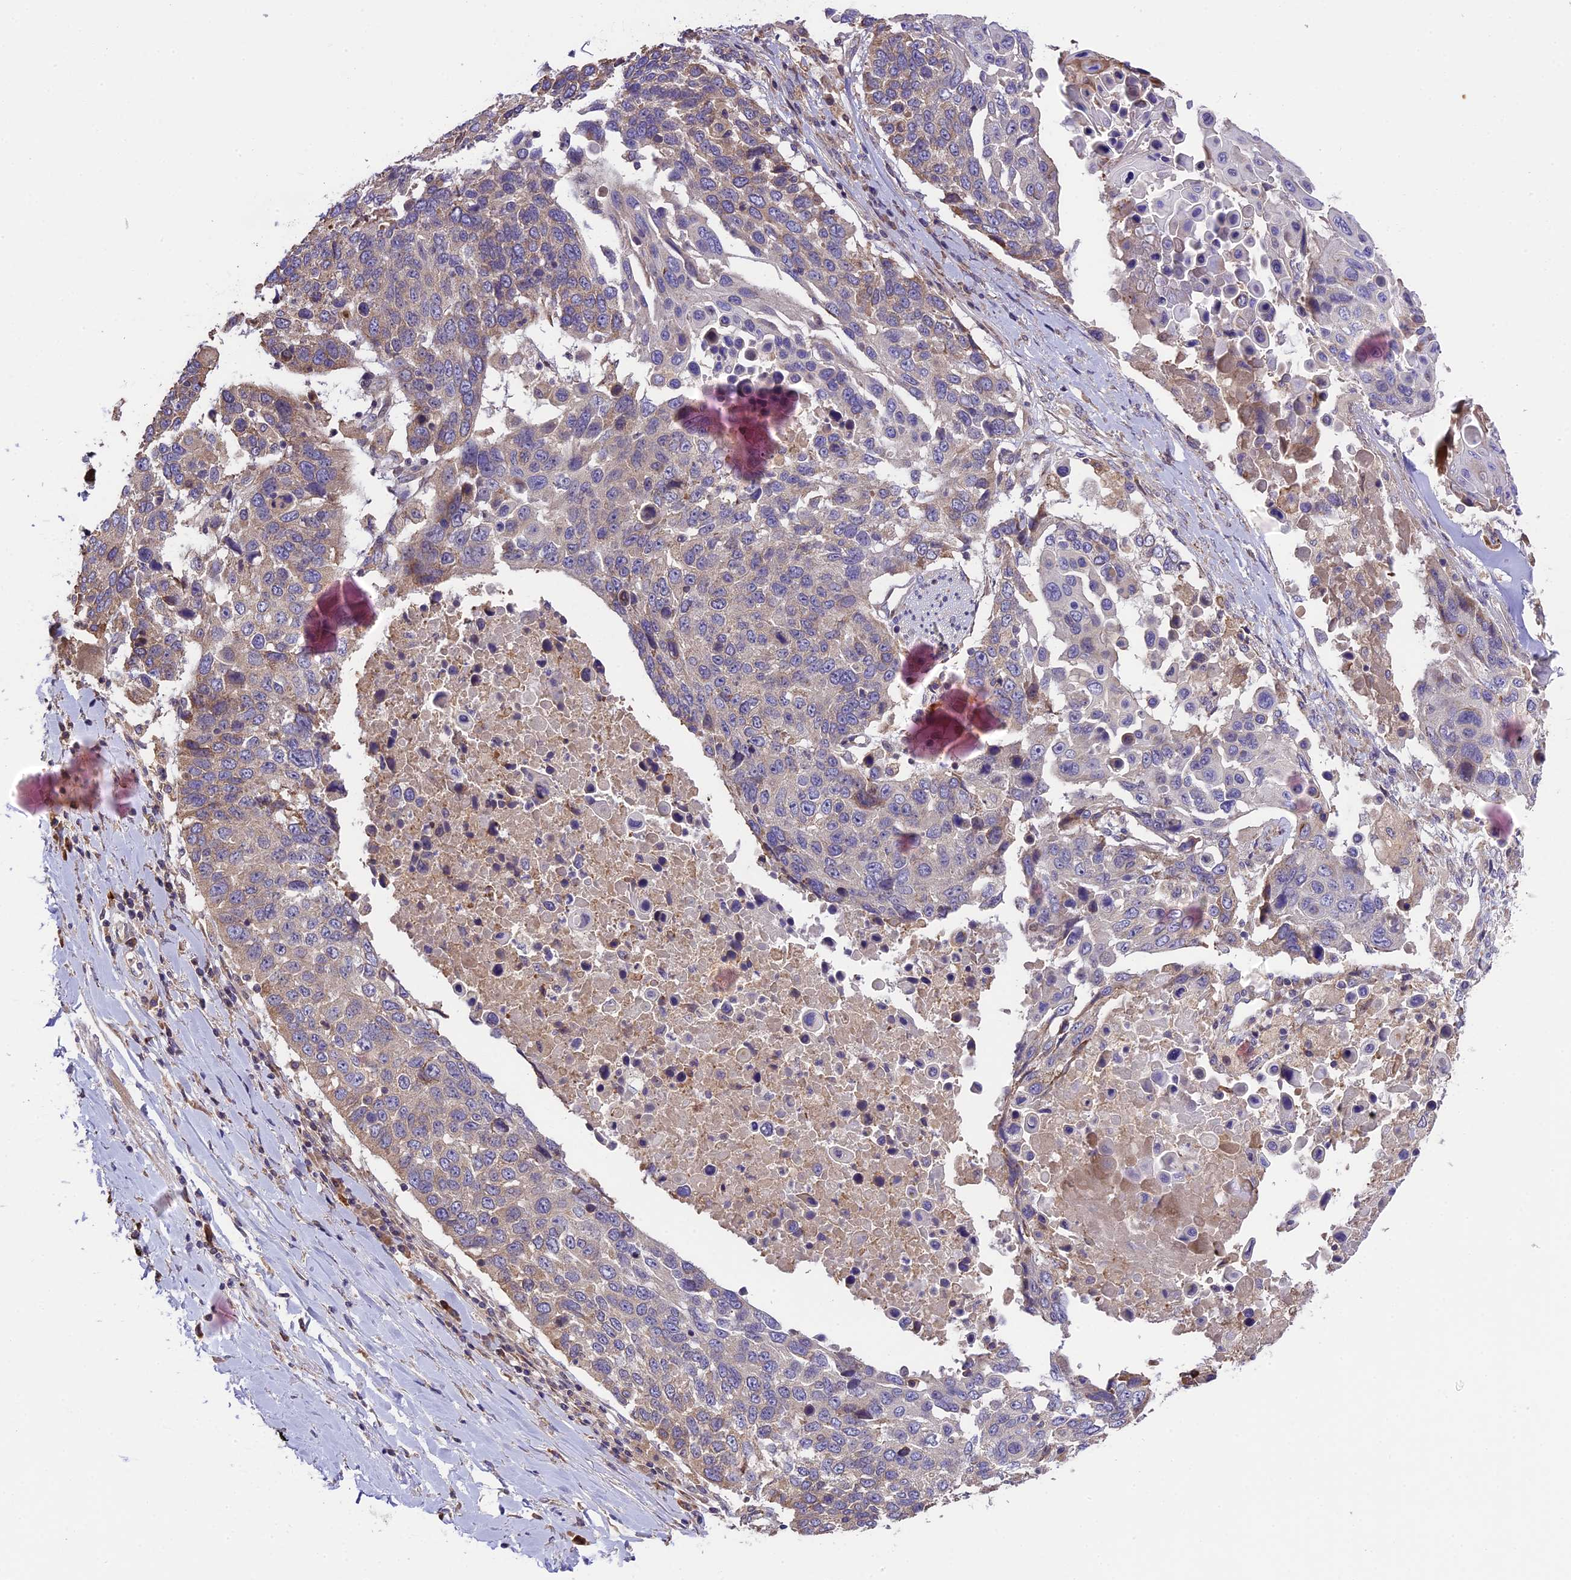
{"staining": {"intensity": "weak", "quantity": "25%-75%", "location": "cytoplasmic/membranous"}, "tissue": "lung cancer", "cell_type": "Tumor cells", "image_type": "cancer", "snomed": [{"axis": "morphology", "description": "Squamous cell carcinoma, NOS"}, {"axis": "topography", "description": "Lung"}], "caption": "An image of human lung cancer (squamous cell carcinoma) stained for a protein shows weak cytoplasmic/membranous brown staining in tumor cells.", "gene": "ABCC10", "patient": {"sex": "male", "age": 66}}